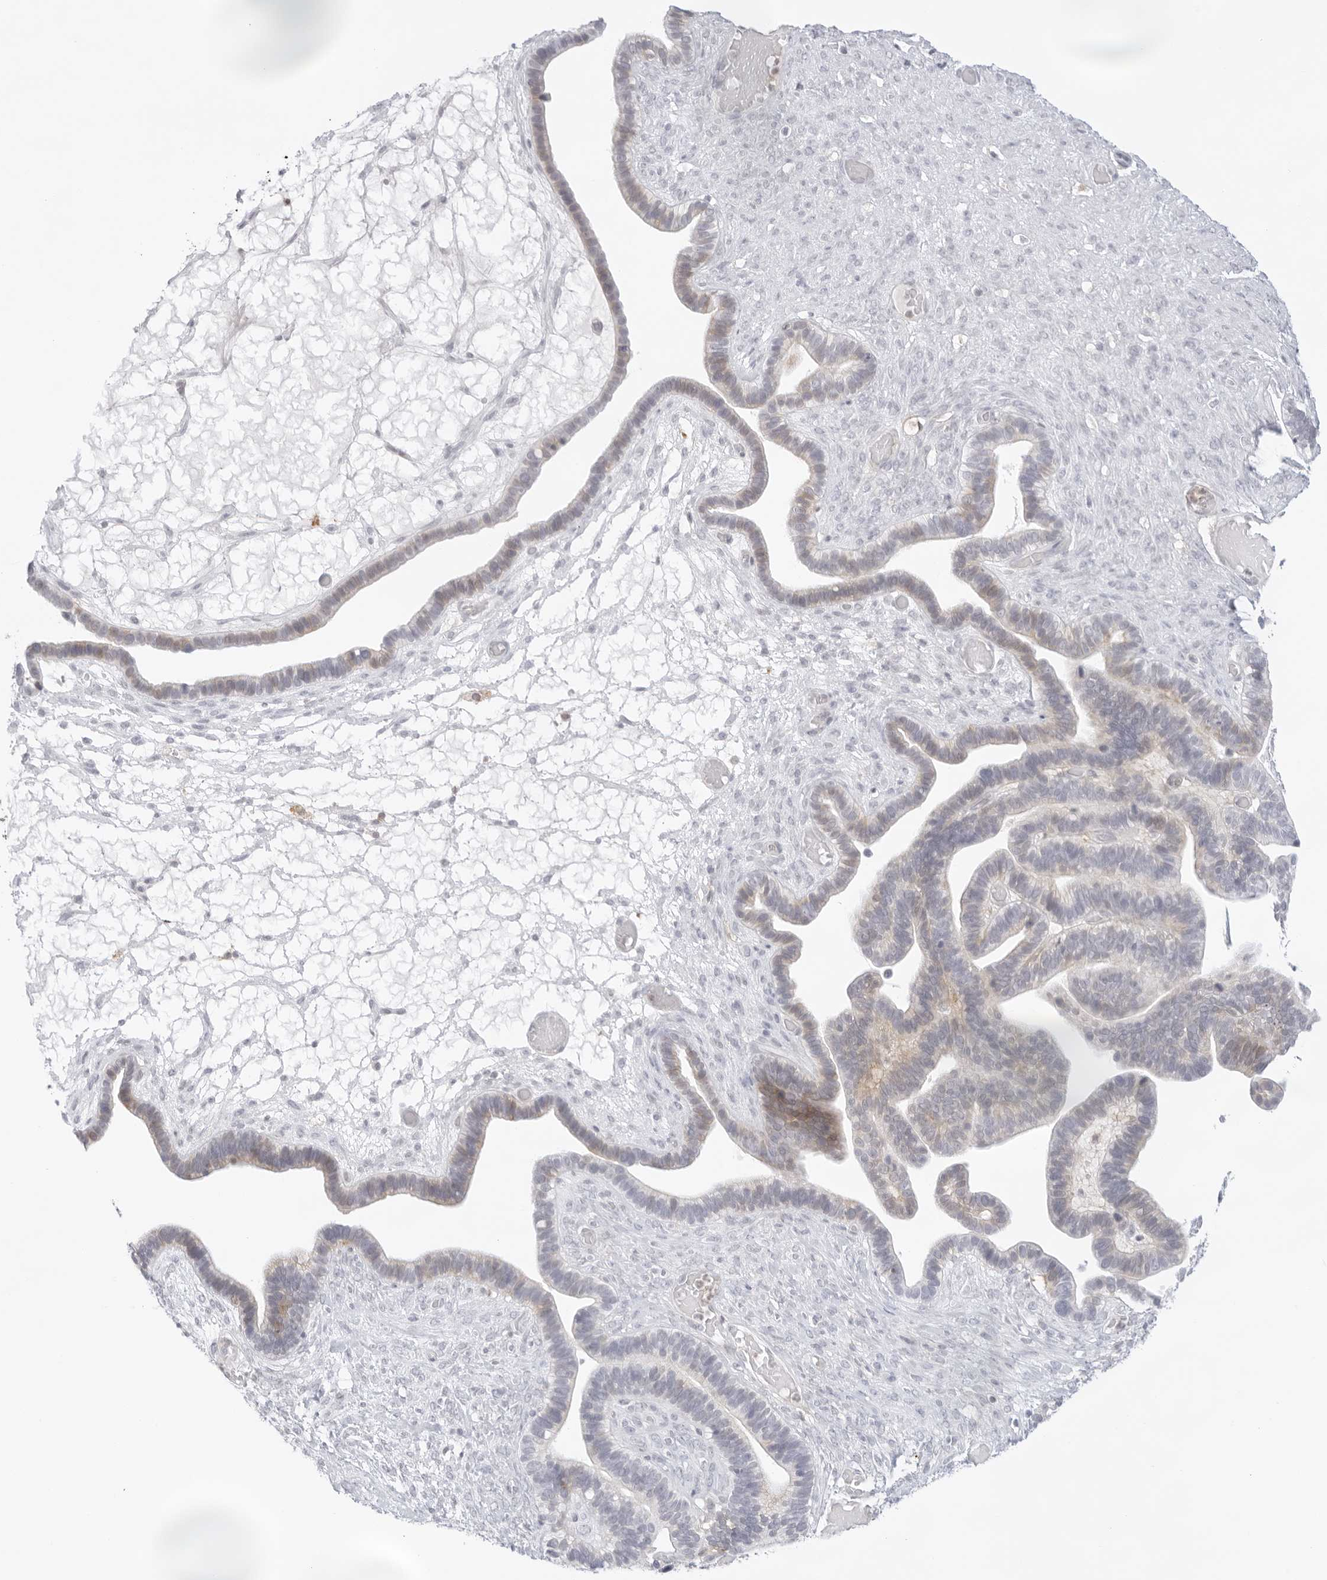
{"staining": {"intensity": "moderate", "quantity": "<25%", "location": "cytoplasmic/membranous"}, "tissue": "ovarian cancer", "cell_type": "Tumor cells", "image_type": "cancer", "snomed": [{"axis": "morphology", "description": "Cystadenocarcinoma, serous, NOS"}, {"axis": "topography", "description": "Ovary"}], "caption": "Tumor cells show moderate cytoplasmic/membranous positivity in approximately <25% of cells in ovarian cancer. Using DAB (brown) and hematoxylin (blue) stains, captured at high magnification using brightfield microscopy.", "gene": "TNFRSF14", "patient": {"sex": "female", "age": 56}}